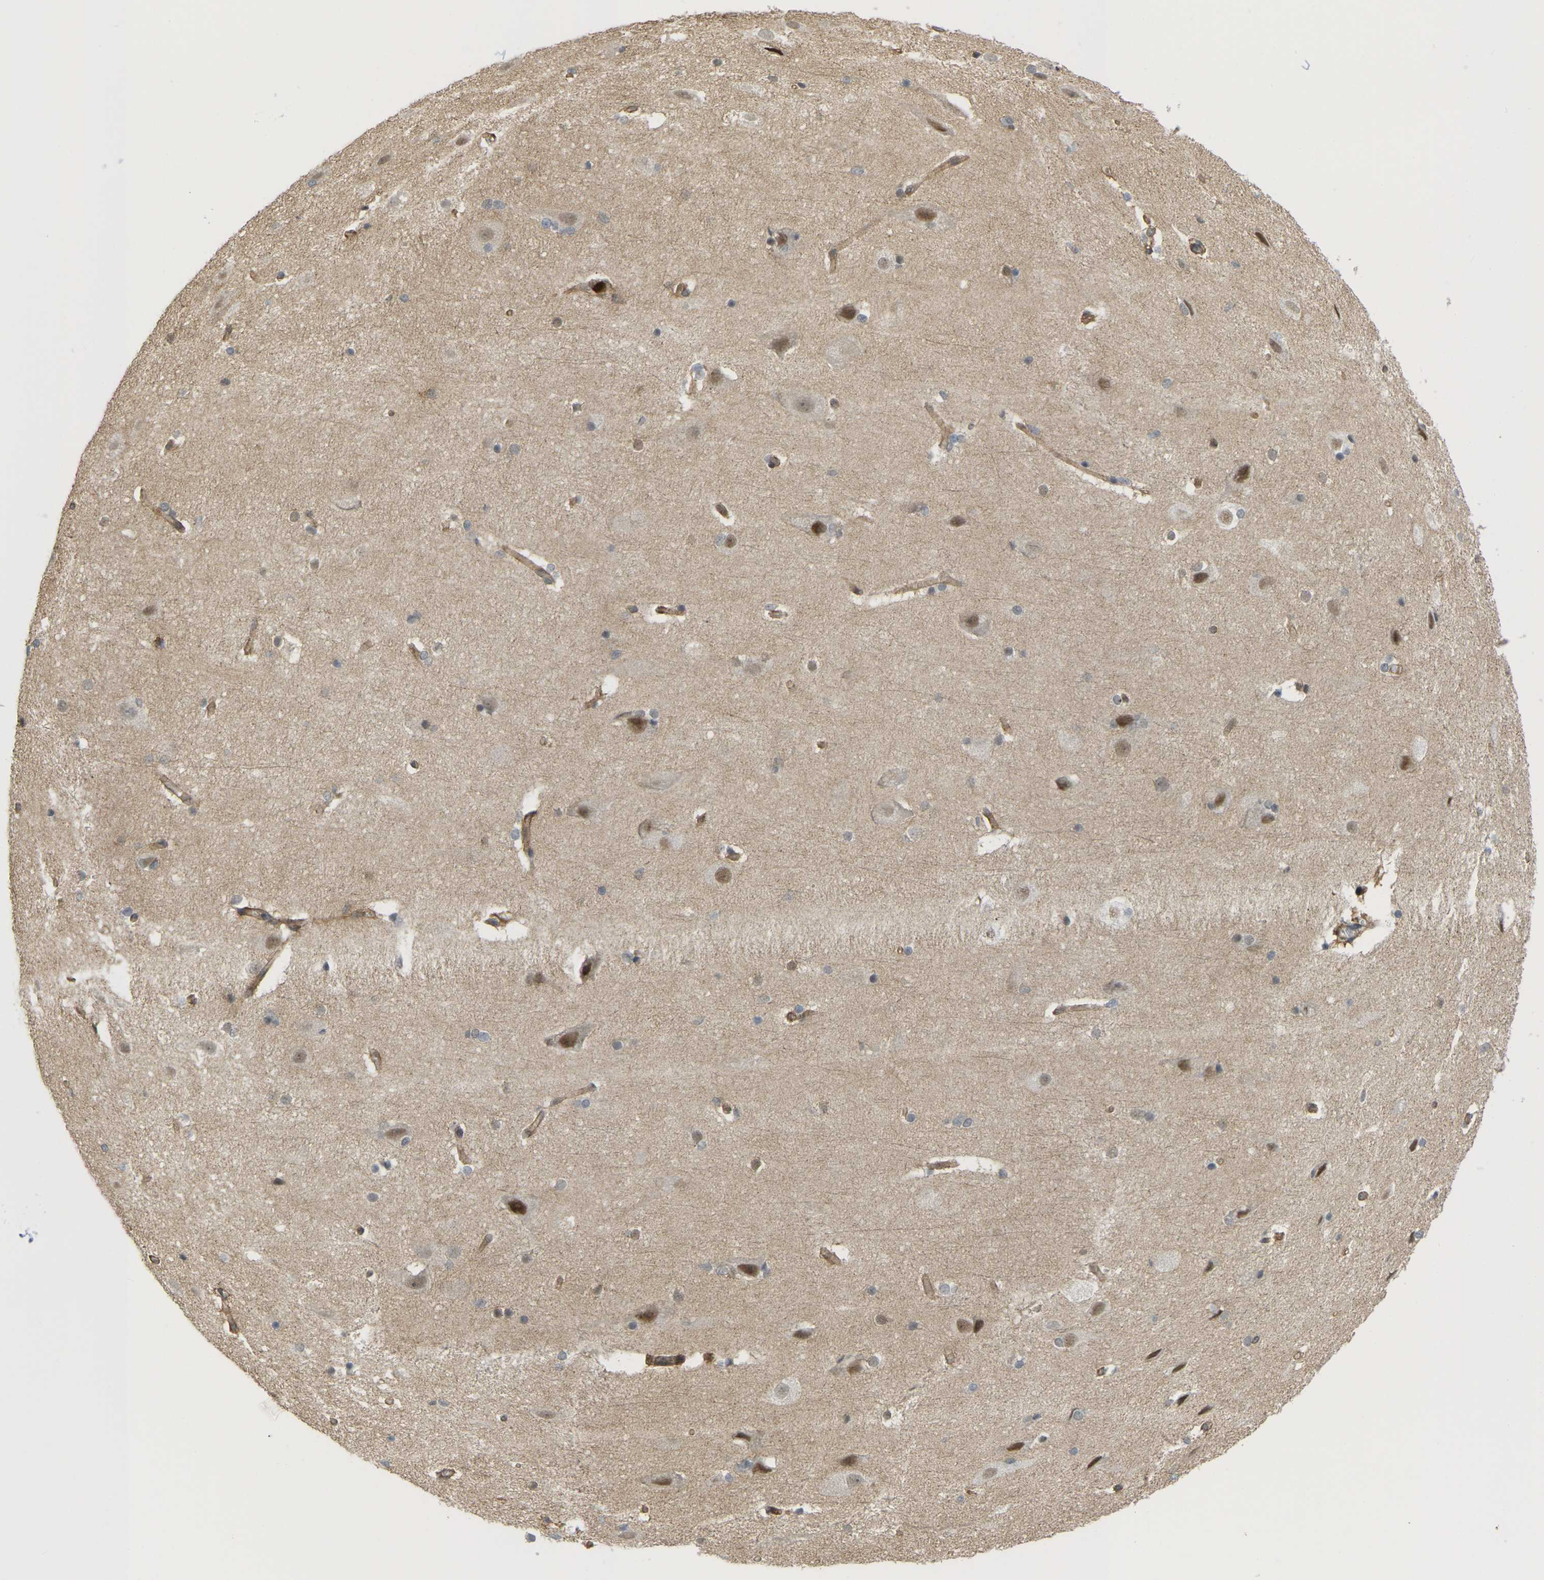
{"staining": {"intensity": "moderate", "quantity": ">75%", "location": "cytoplasmic/membranous"}, "tissue": "cerebral cortex", "cell_type": "Endothelial cells", "image_type": "normal", "snomed": [{"axis": "morphology", "description": "Normal tissue, NOS"}, {"axis": "topography", "description": "Cerebral cortex"}, {"axis": "topography", "description": "Hippocampus"}], "caption": "Protein expression analysis of benign human cerebral cortex reveals moderate cytoplasmic/membranous positivity in about >75% of endothelial cells. (IHC, brightfield microscopy, high magnification).", "gene": "SERPINB5", "patient": {"sex": "female", "age": 19}}